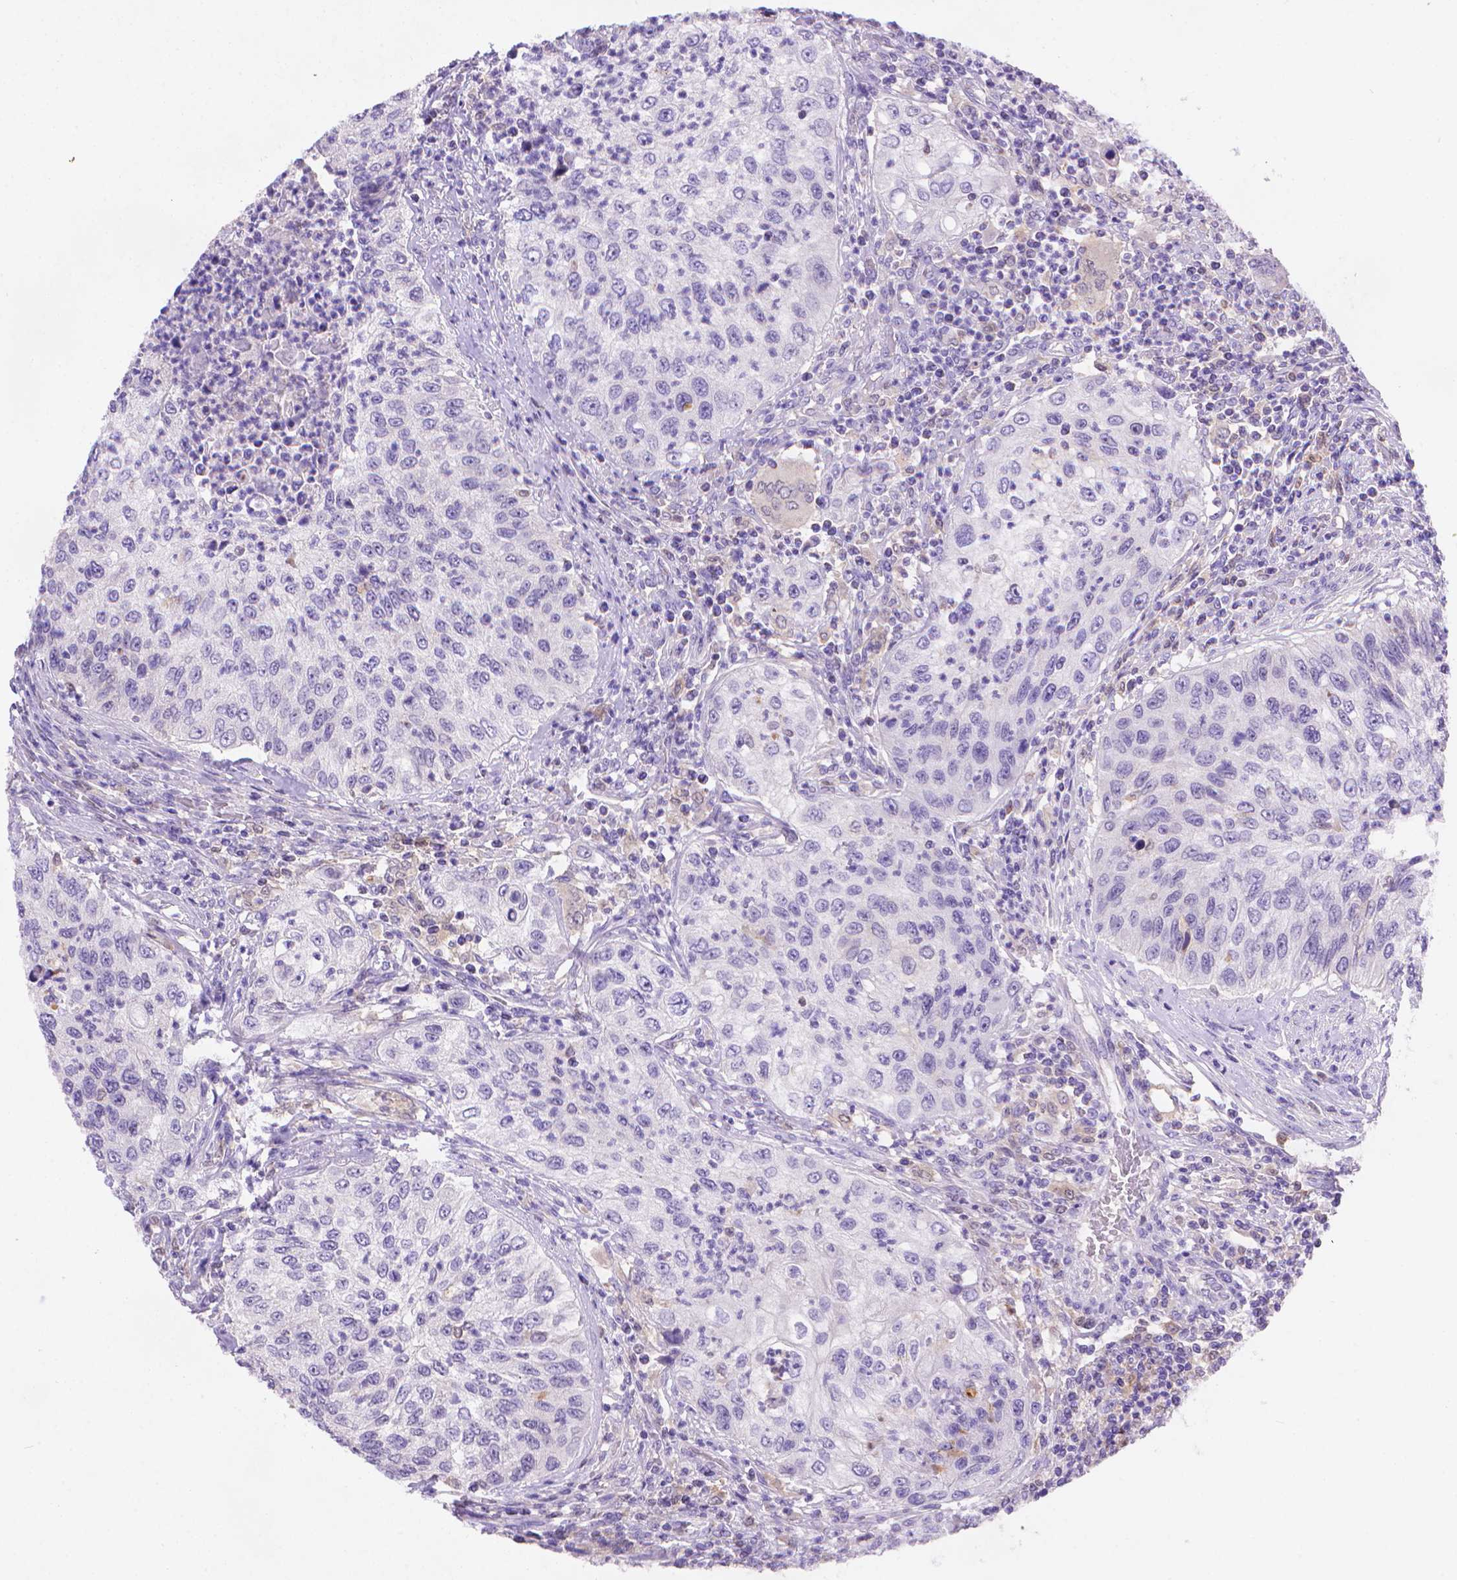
{"staining": {"intensity": "negative", "quantity": "none", "location": "none"}, "tissue": "urothelial cancer", "cell_type": "Tumor cells", "image_type": "cancer", "snomed": [{"axis": "morphology", "description": "Urothelial carcinoma, High grade"}, {"axis": "topography", "description": "Urinary bladder"}], "caption": "Photomicrograph shows no protein positivity in tumor cells of high-grade urothelial carcinoma tissue. (DAB IHC visualized using brightfield microscopy, high magnification).", "gene": "FGD2", "patient": {"sex": "female", "age": 60}}